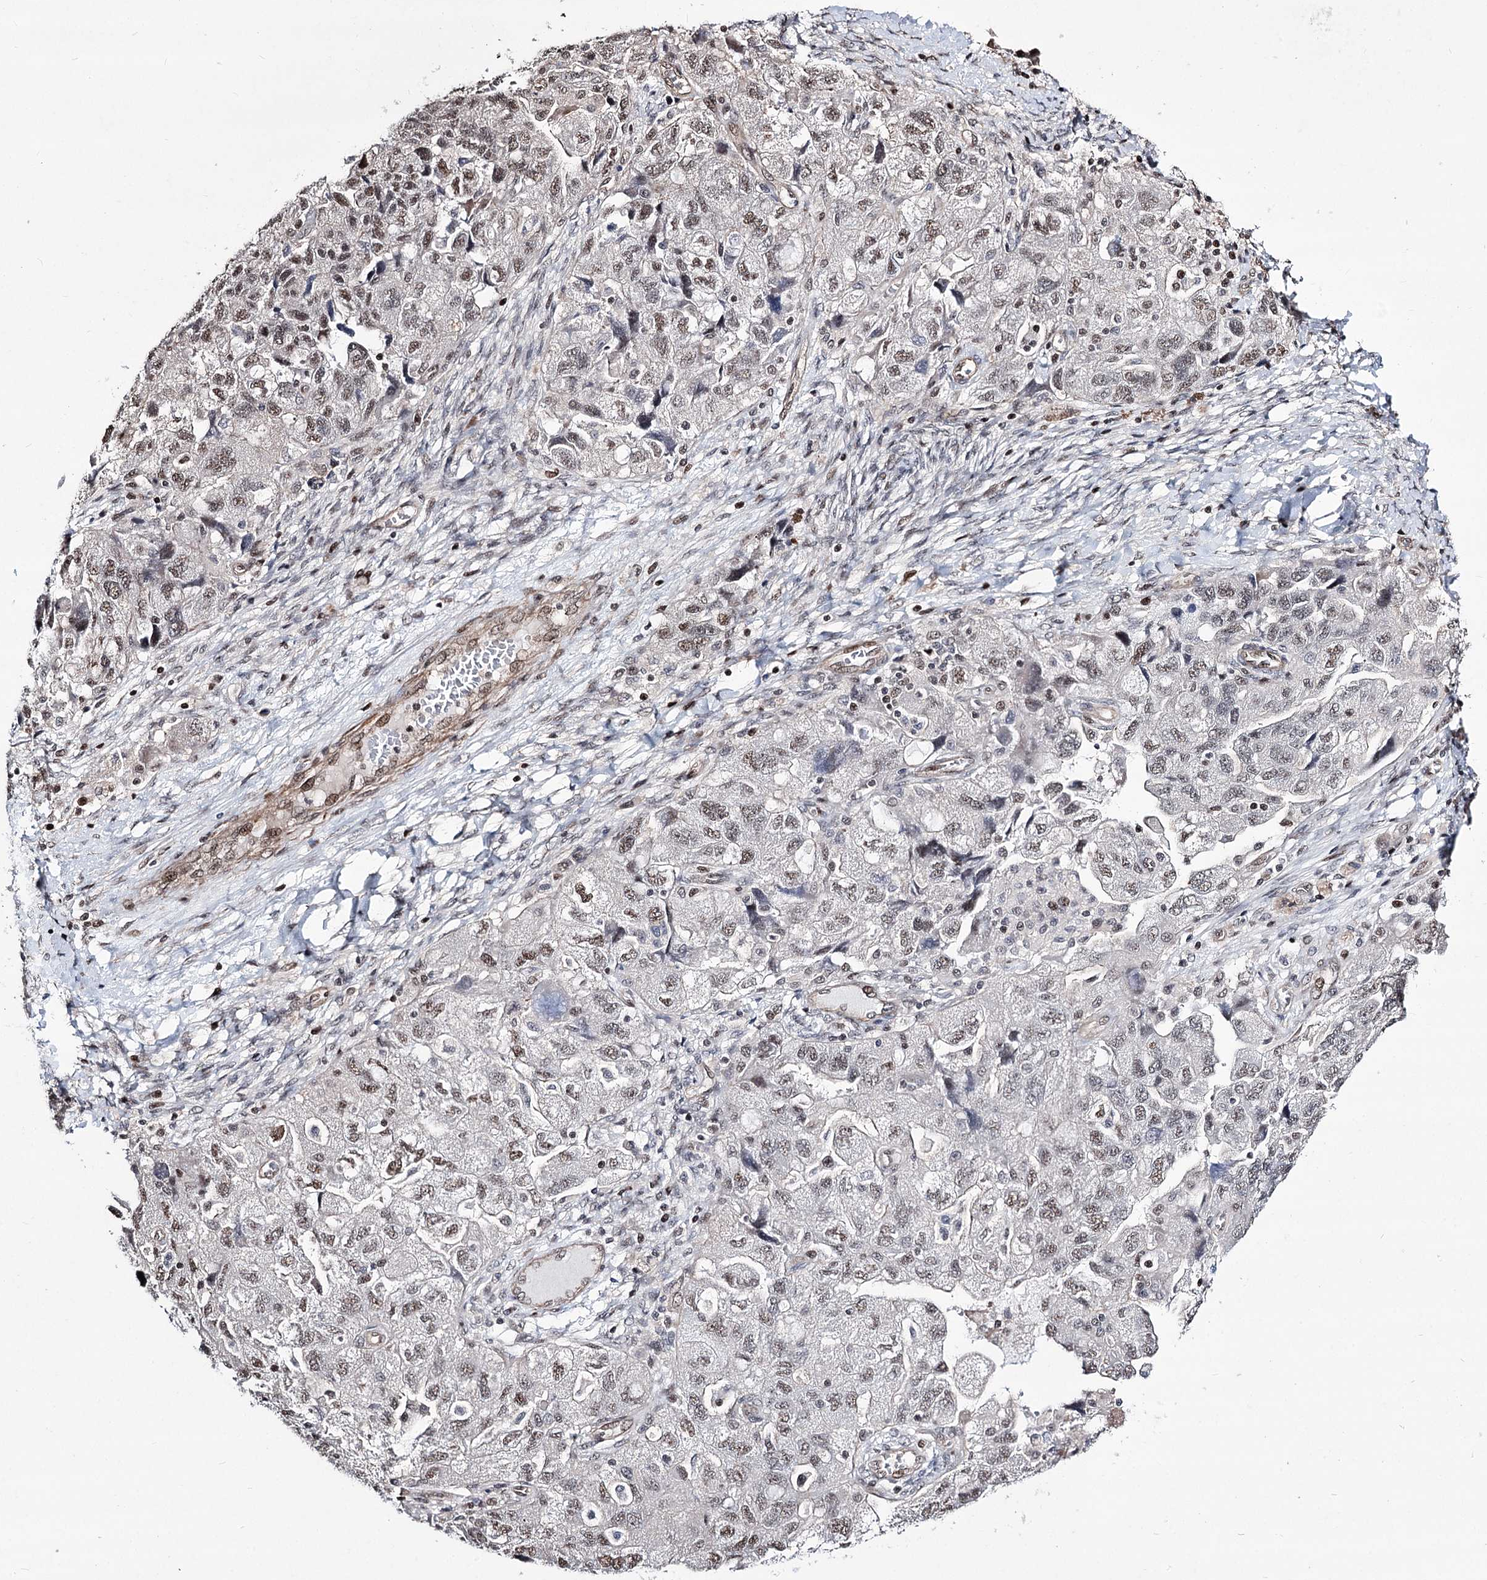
{"staining": {"intensity": "moderate", "quantity": "25%-75%", "location": "nuclear"}, "tissue": "ovarian cancer", "cell_type": "Tumor cells", "image_type": "cancer", "snomed": [{"axis": "morphology", "description": "Carcinoma, NOS"}, {"axis": "morphology", "description": "Cystadenocarcinoma, serous, NOS"}, {"axis": "topography", "description": "Ovary"}], "caption": "High-power microscopy captured an immunohistochemistry micrograph of ovarian serous cystadenocarcinoma, revealing moderate nuclear expression in about 25%-75% of tumor cells.", "gene": "CHMP7", "patient": {"sex": "female", "age": 69}}